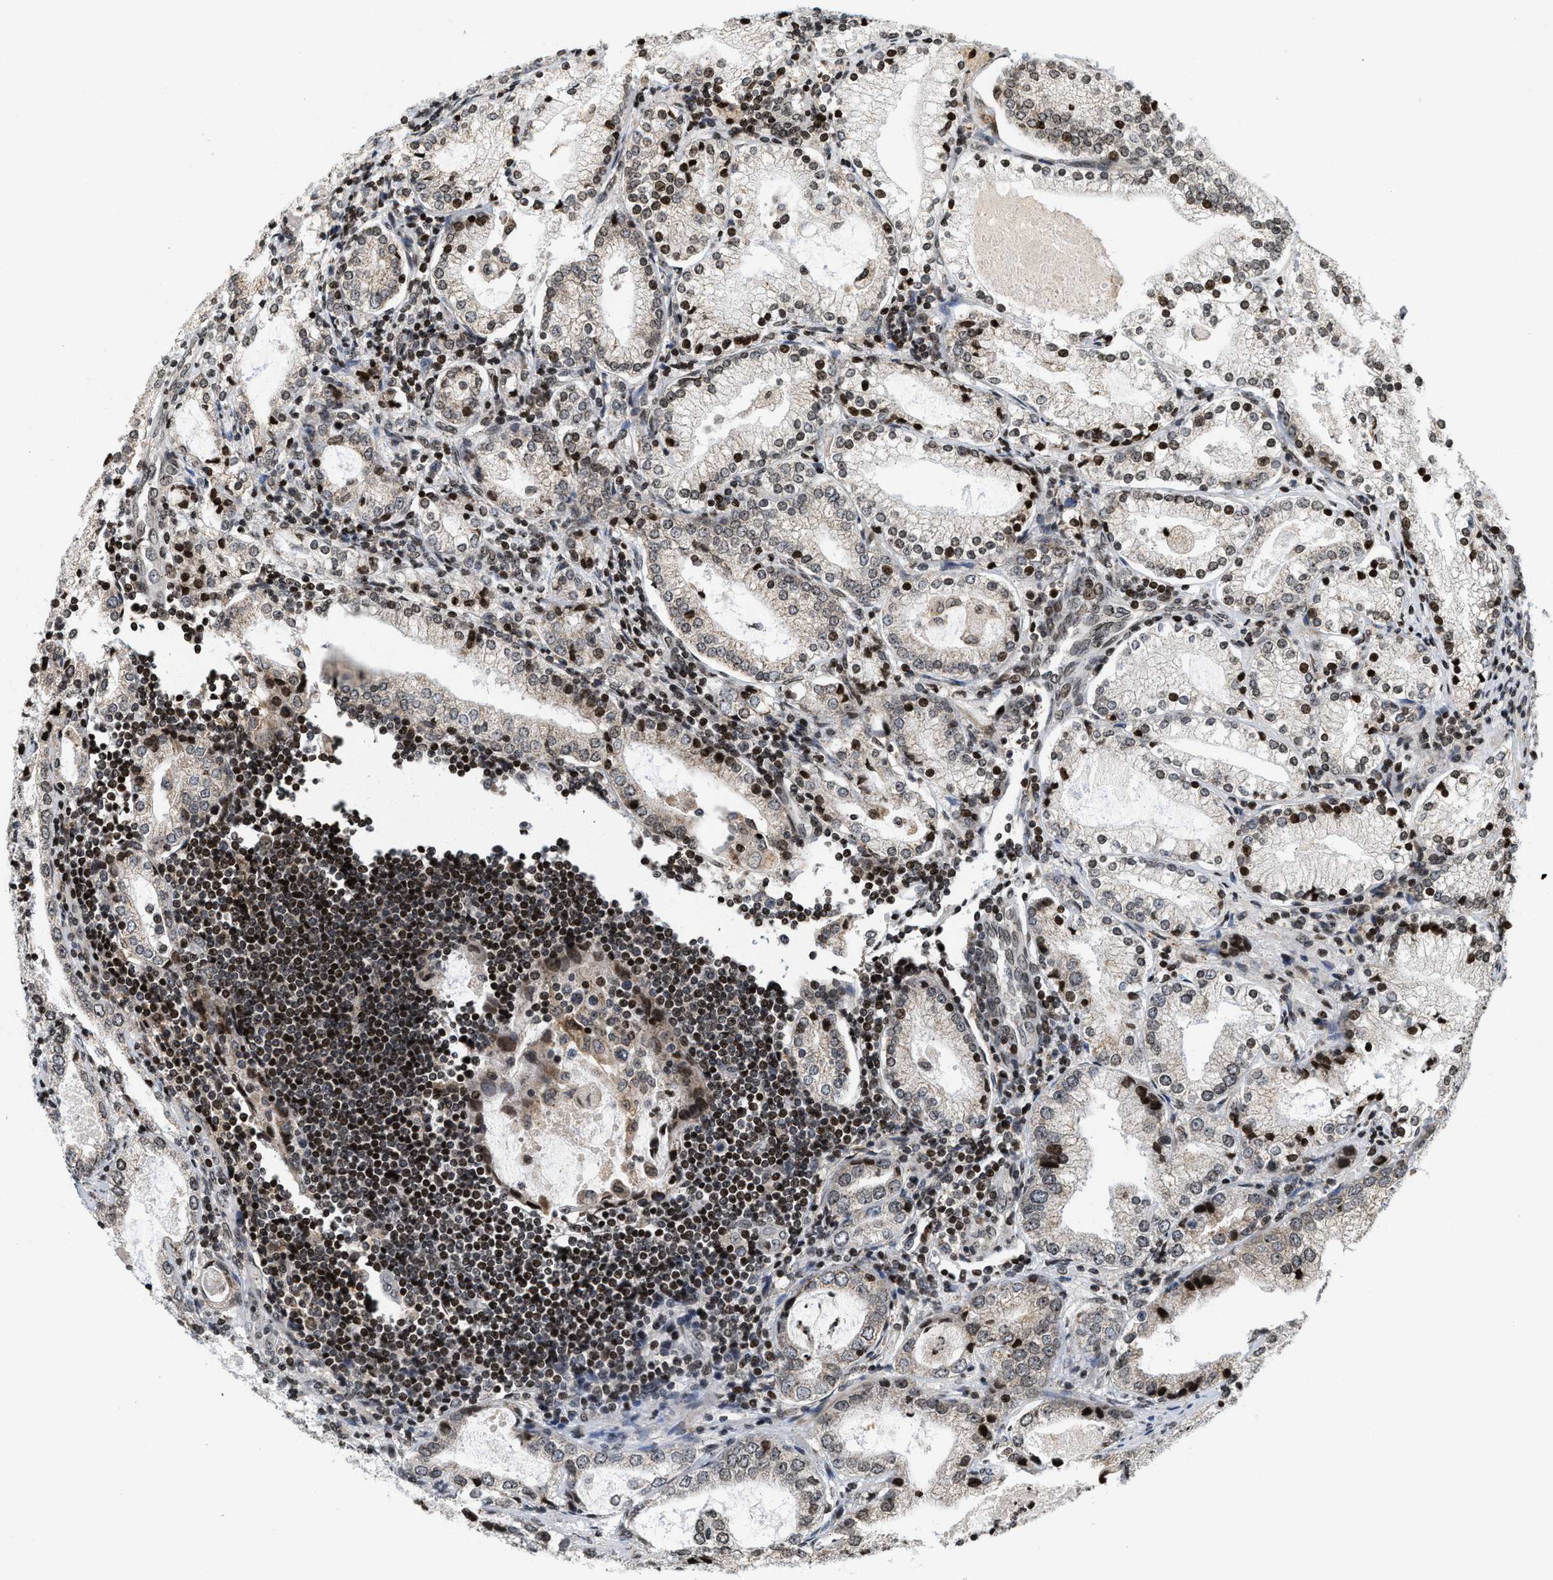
{"staining": {"intensity": "strong", "quantity": "25%-75%", "location": "nuclear"}, "tissue": "prostate cancer", "cell_type": "Tumor cells", "image_type": "cancer", "snomed": [{"axis": "morphology", "description": "Adenocarcinoma, High grade"}, {"axis": "topography", "description": "Prostate"}], "caption": "Immunohistochemistry staining of prostate adenocarcinoma (high-grade), which reveals high levels of strong nuclear expression in about 25%-75% of tumor cells indicating strong nuclear protein expression. The staining was performed using DAB (3,3'-diaminobenzidine) (brown) for protein detection and nuclei were counterstained in hematoxylin (blue).", "gene": "PDZD2", "patient": {"sex": "male", "age": 63}}